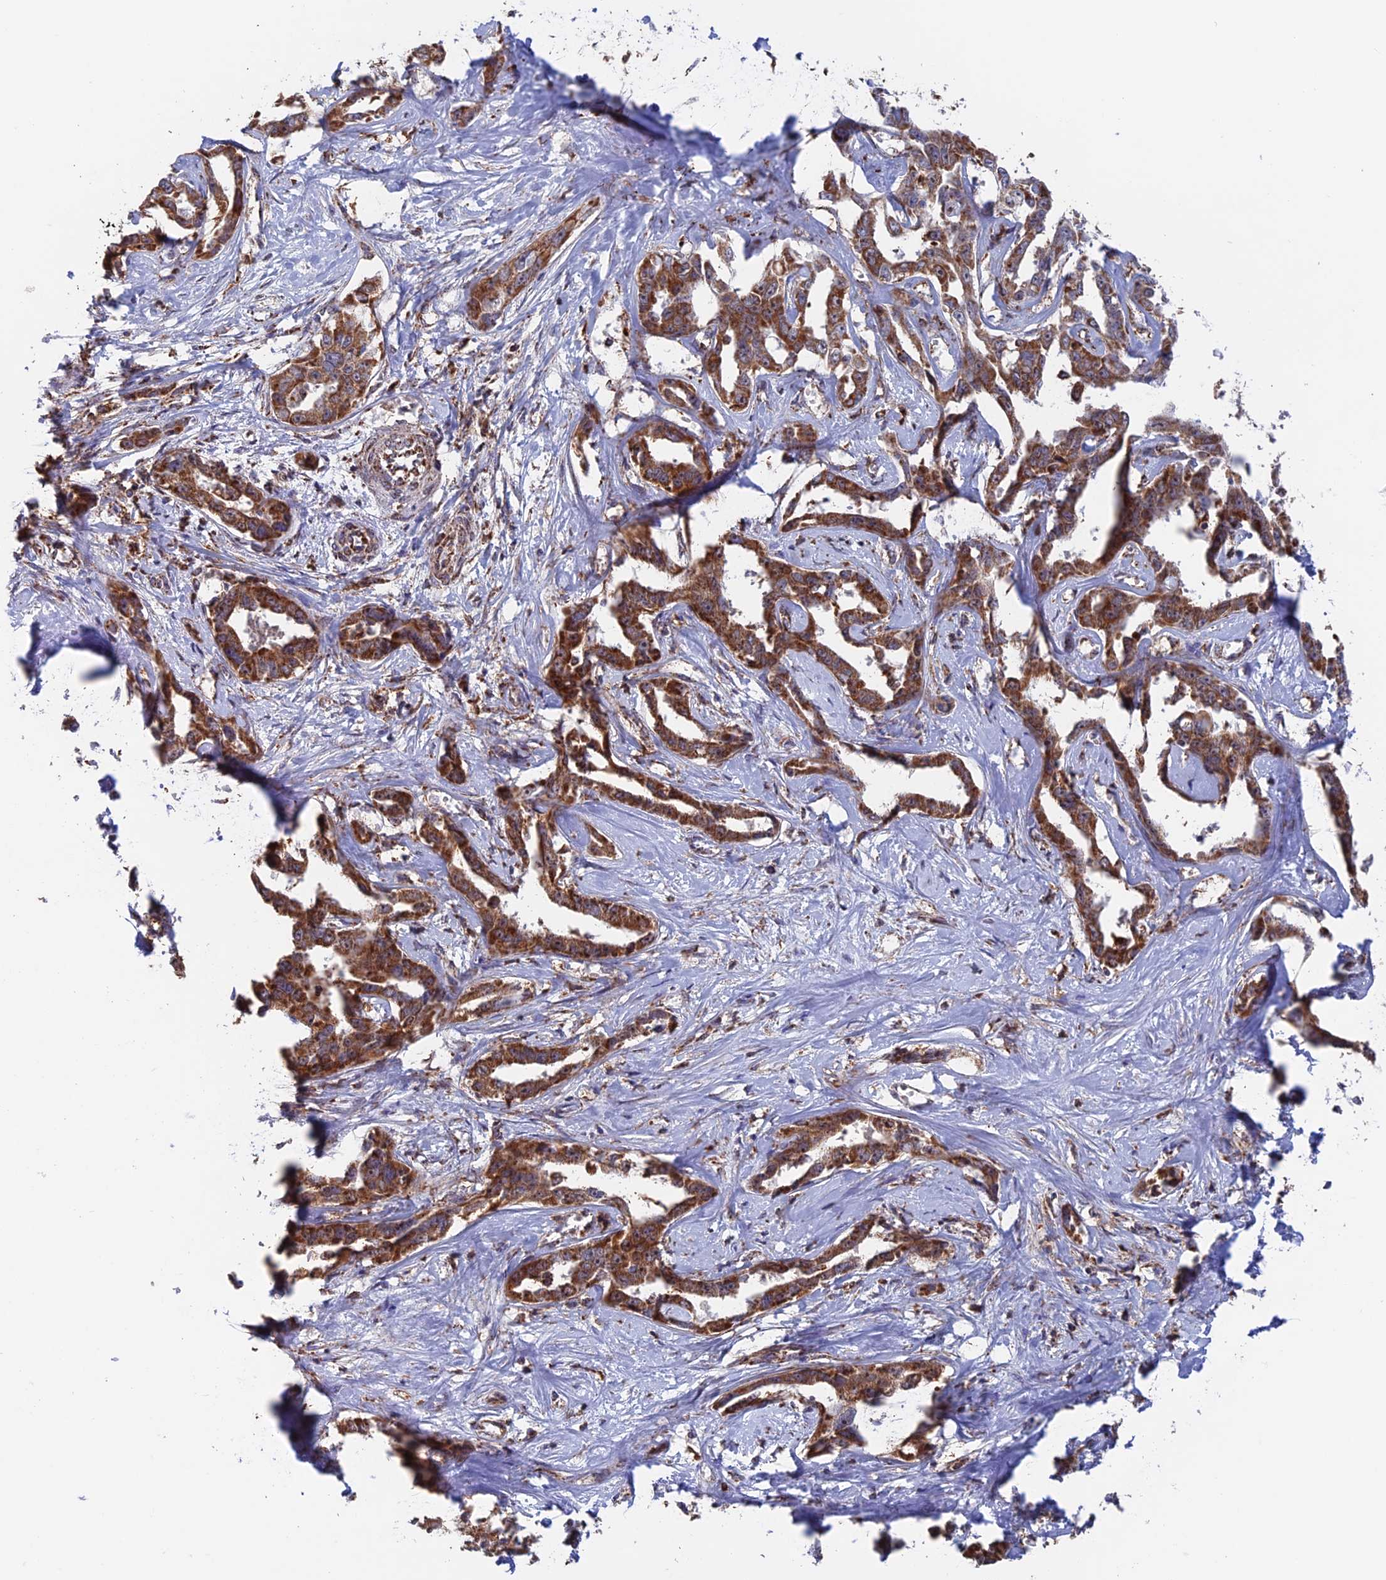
{"staining": {"intensity": "moderate", "quantity": ">75%", "location": "cytoplasmic/membranous"}, "tissue": "liver cancer", "cell_type": "Tumor cells", "image_type": "cancer", "snomed": [{"axis": "morphology", "description": "Cholangiocarcinoma"}, {"axis": "topography", "description": "Liver"}], "caption": "Immunohistochemistry of cholangiocarcinoma (liver) shows medium levels of moderate cytoplasmic/membranous positivity in about >75% of tumor cells.", "gene": "DTYMK", "patient": {"sex": "male", "age": 59}}